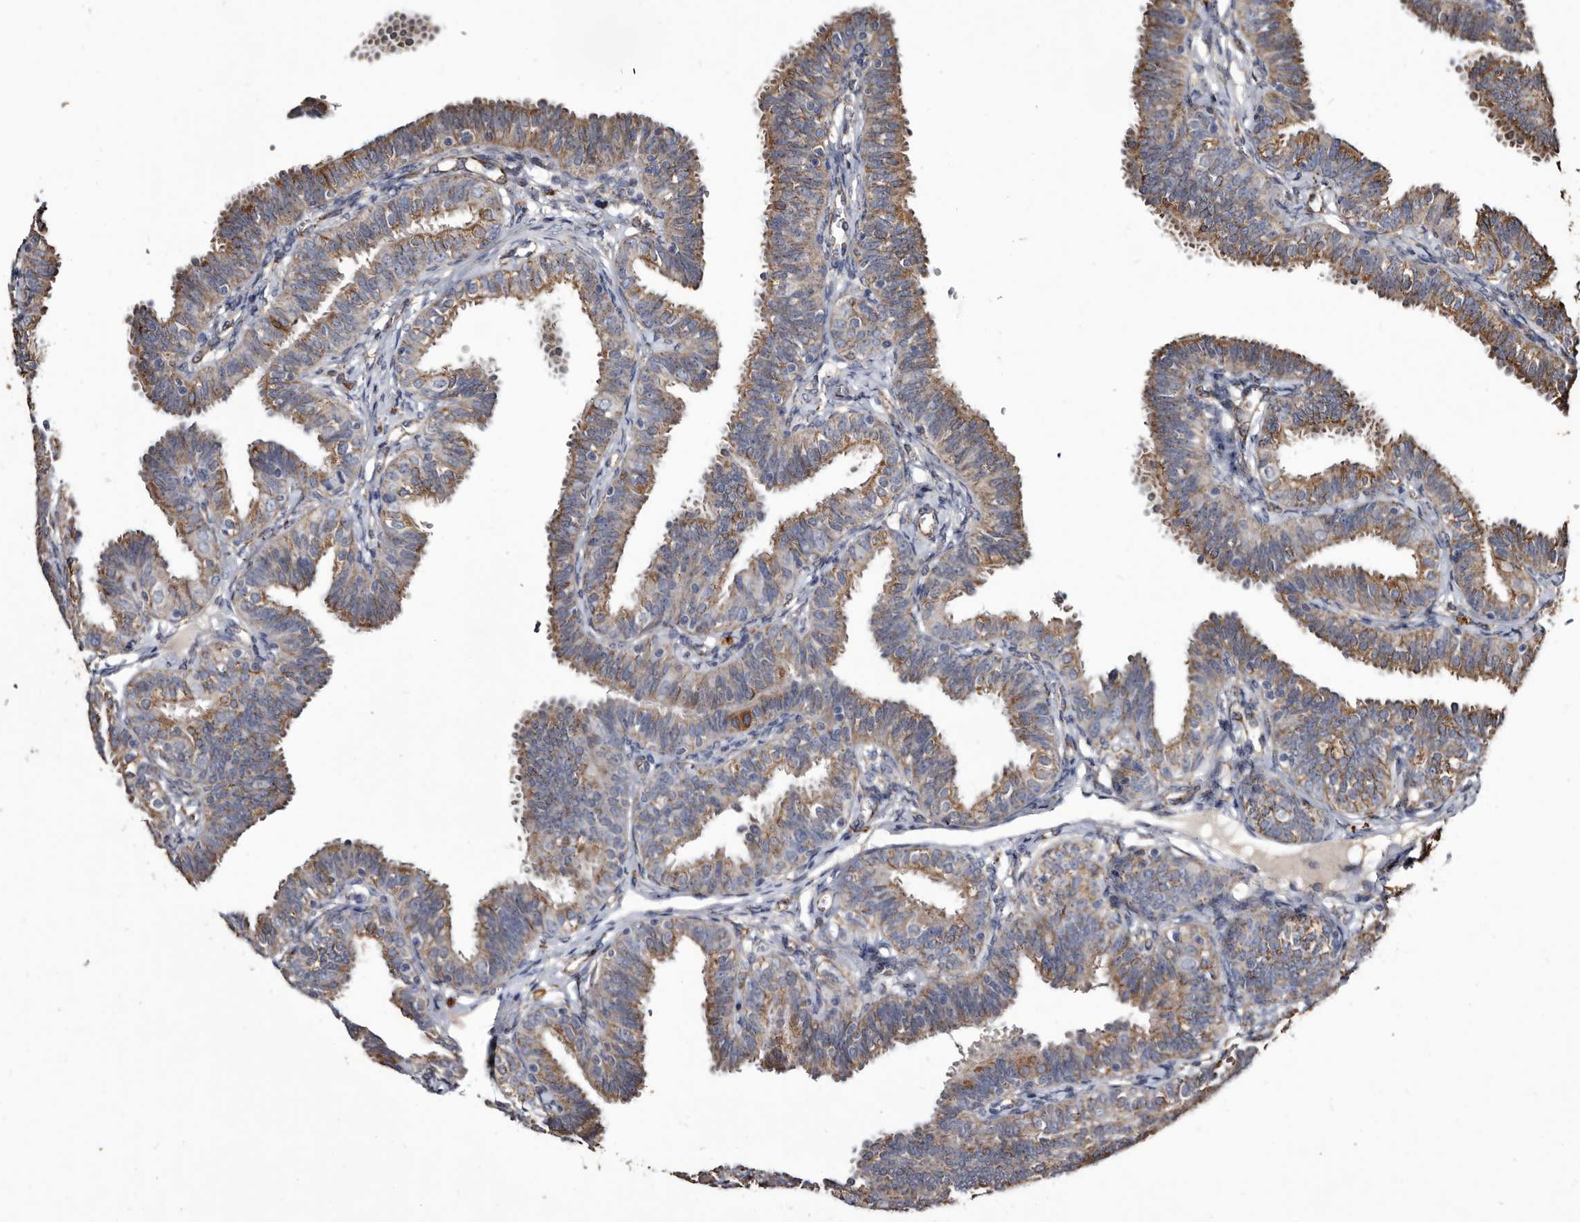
{"staining": {"intensity": "moderate", "quantity": ">75%", "location": "cytoplasmic/membranous"}, "tissue": "fallopian tube", "cell_type": "Glandular cells", "image_type": "normal", "snomed": [{"axis": "morphology", "description": "Normal tissue, NOS"}, {"axis": "topography", "description": "Fallopian tube"}], "caption": "Immunohistochemical staining of unremarkable fallopian tube displays medium levels of moderate cytoplasmic/membranous expression in about >75% of glandular cells.", "gene": "CTSA", "patient": {"sex": "female", "age": 35}}